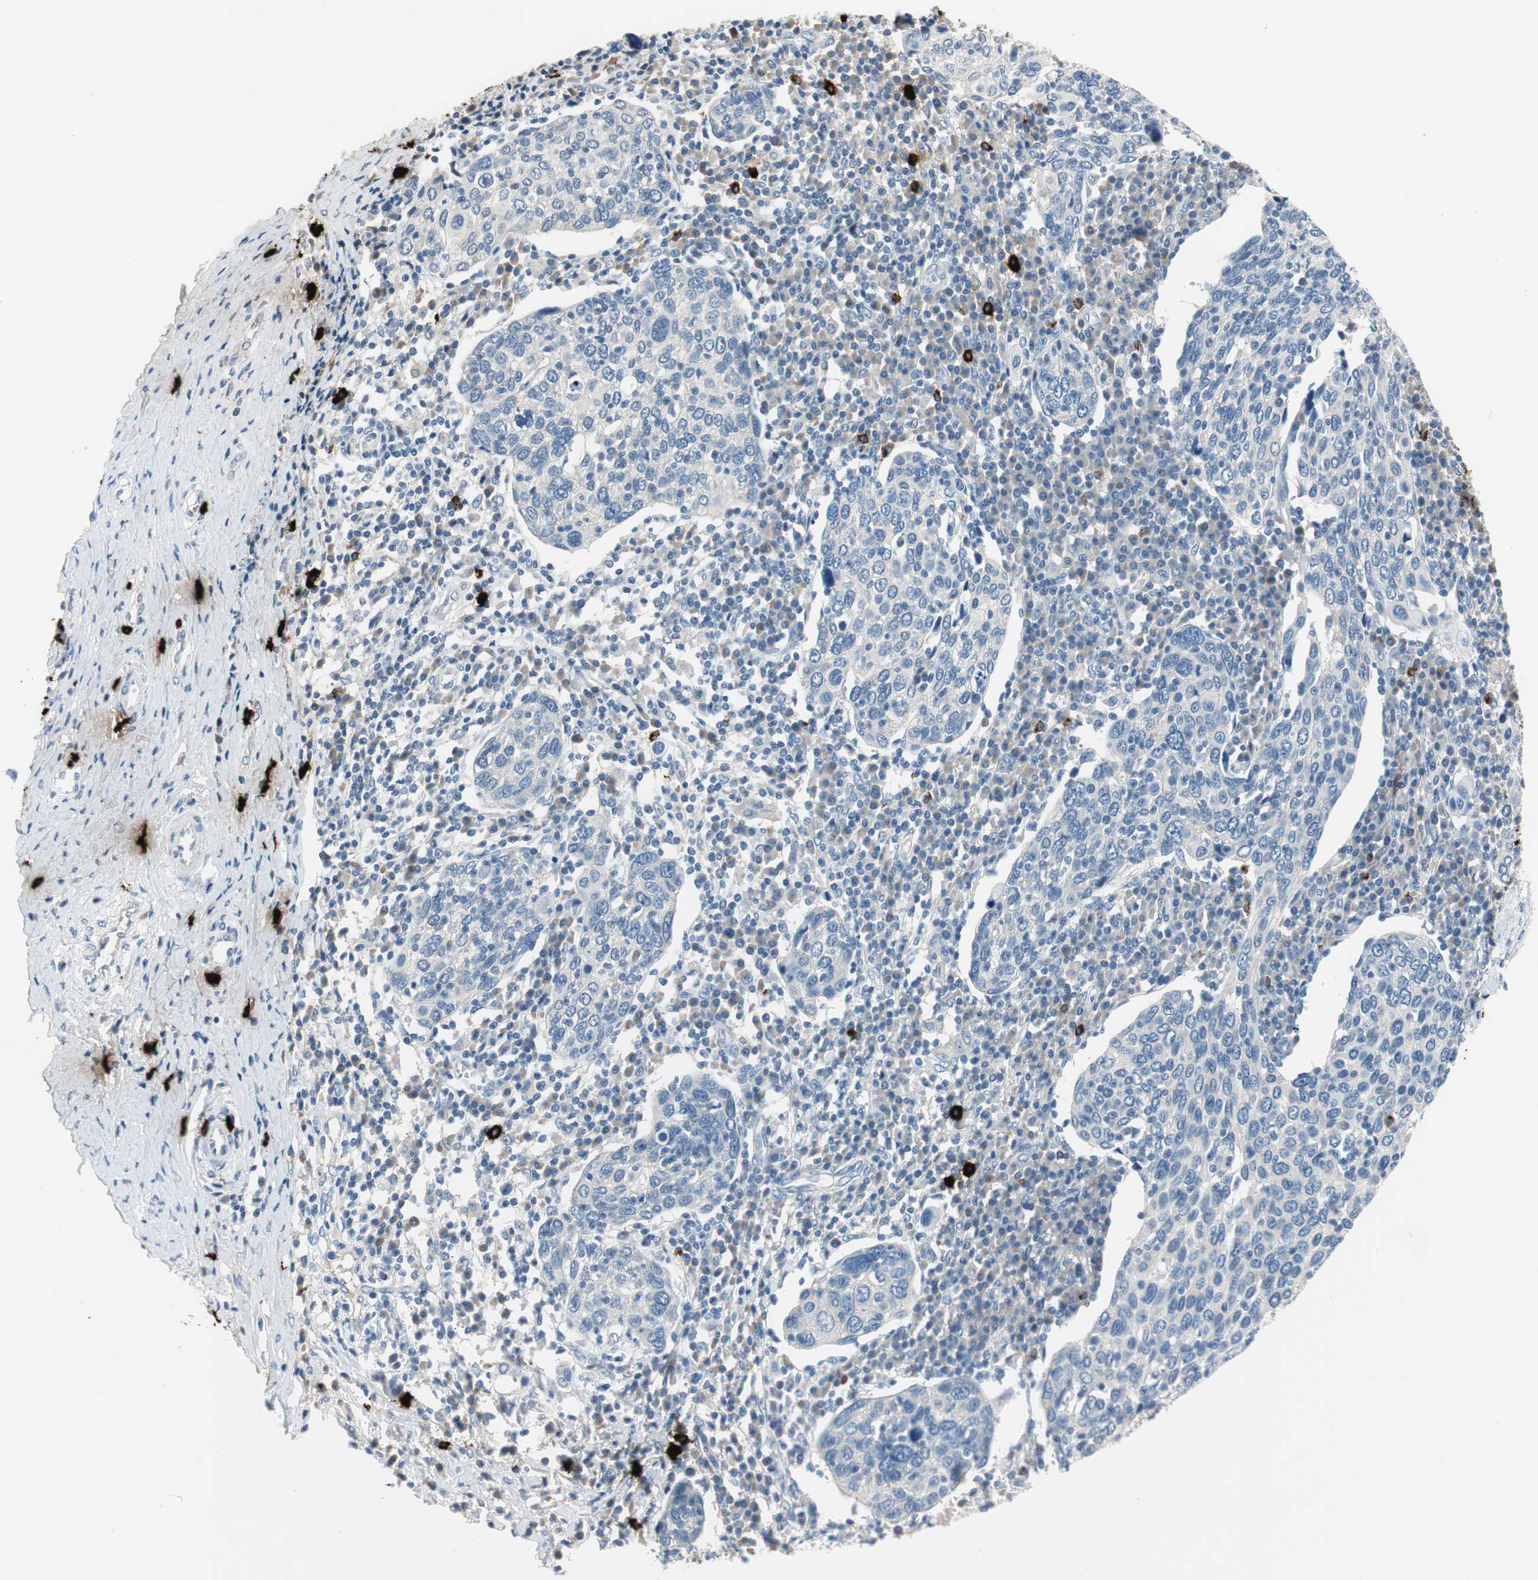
{"staining": {"intensity": "negative", "quantity": "none", "location": "none"}, "tissue": "cervical cancer", "cell_type": "Tumor cells", "image_type": "cancer", "snomed": [{"axis": "morphology", "description": "Squamous cell carcinoma, NOS"}, {"axis": "topography", "description": "Cervix"}], "caption": "Tumor cells are negative for protein expression in human cervical squamous cell carcinoma.", "gene": "CPA3", "patient": {"sex": "female", "age": 40}}